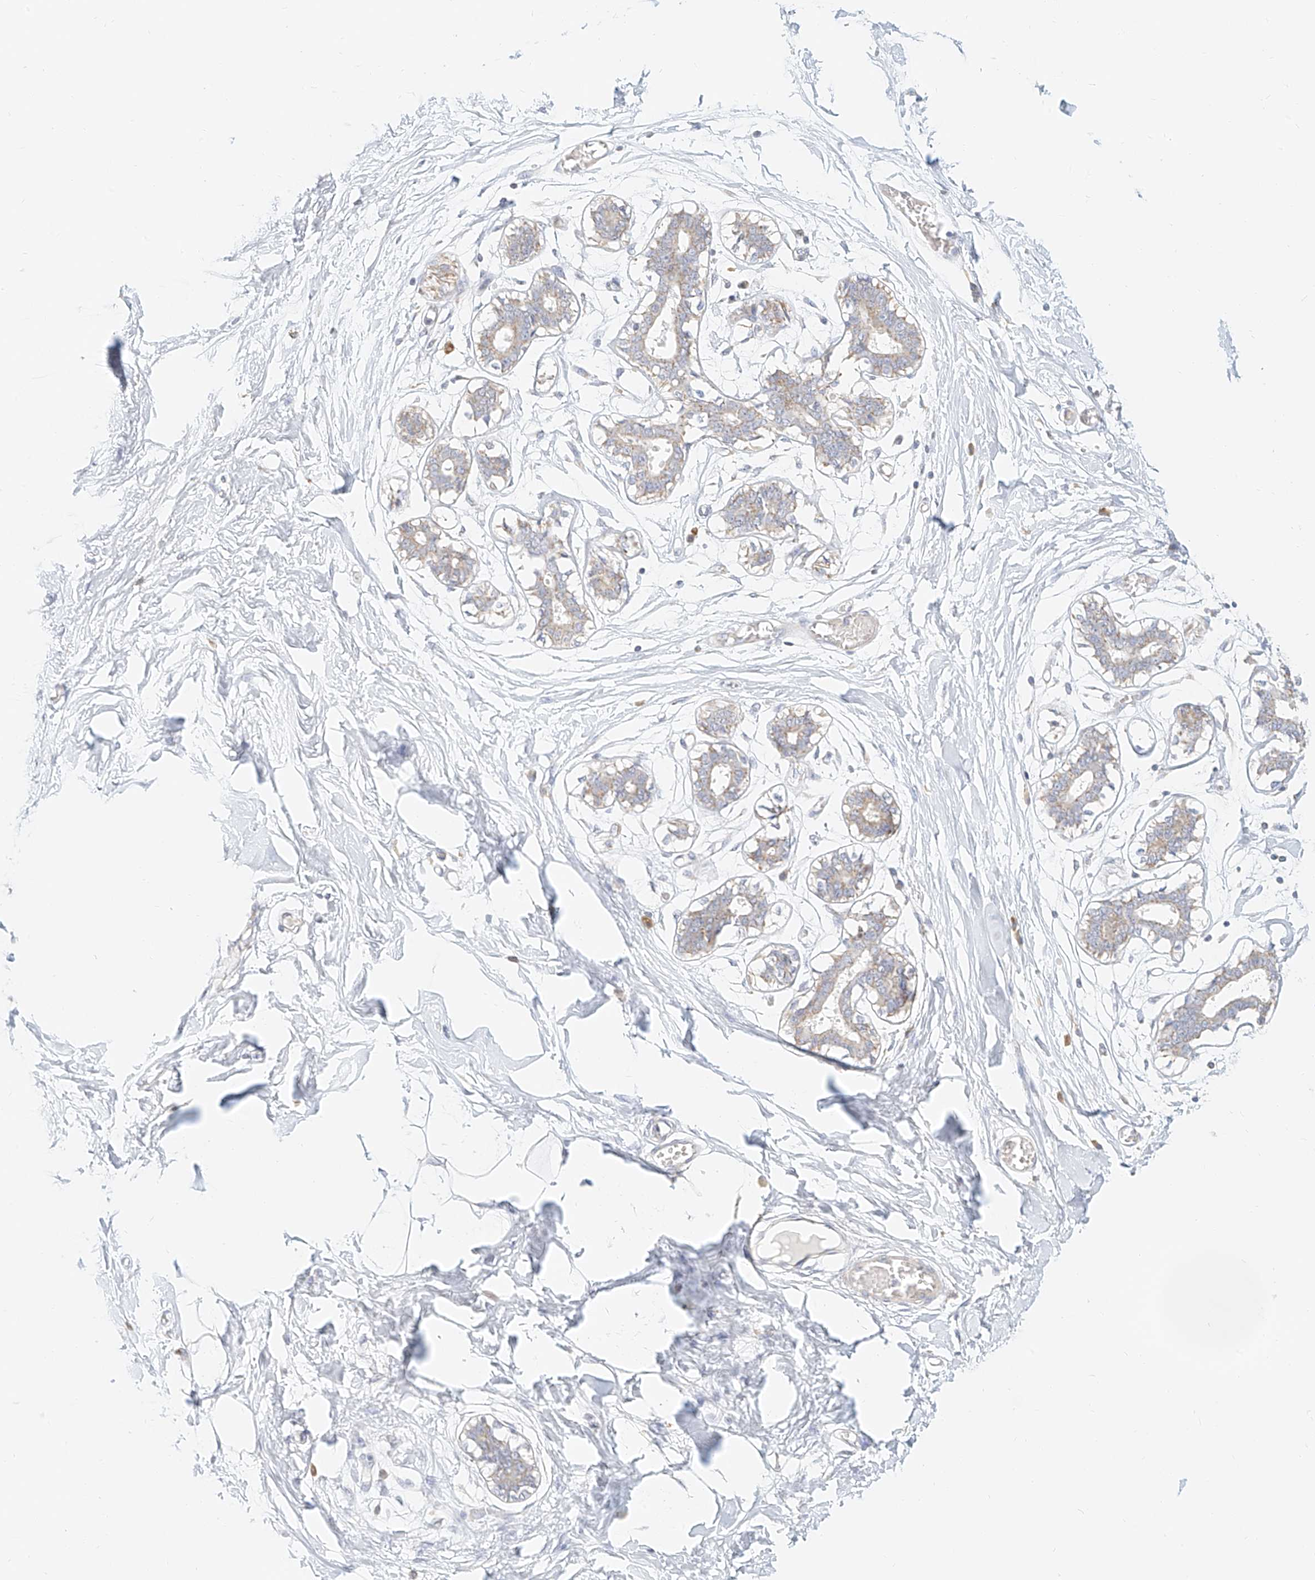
{"staining": {"intensity": "negative", "quantity": "none", "location": "none"}, "tissue": "breast", "cell_type": "Adipocytes", "image_type": "normal", "snomed": [{"axis": "morphology", "description": "Normal tissue, NOS"}, {"axis": "topography", "description": "Breast"}], "caption": "Immunohistochemistry (IHC) micrograph of unremarkable human breast stained for a protein (brown), which reveals no expression in adipocytes.", "gene": "CXorf58", "patient": {"sex": "female", "age": 27}}